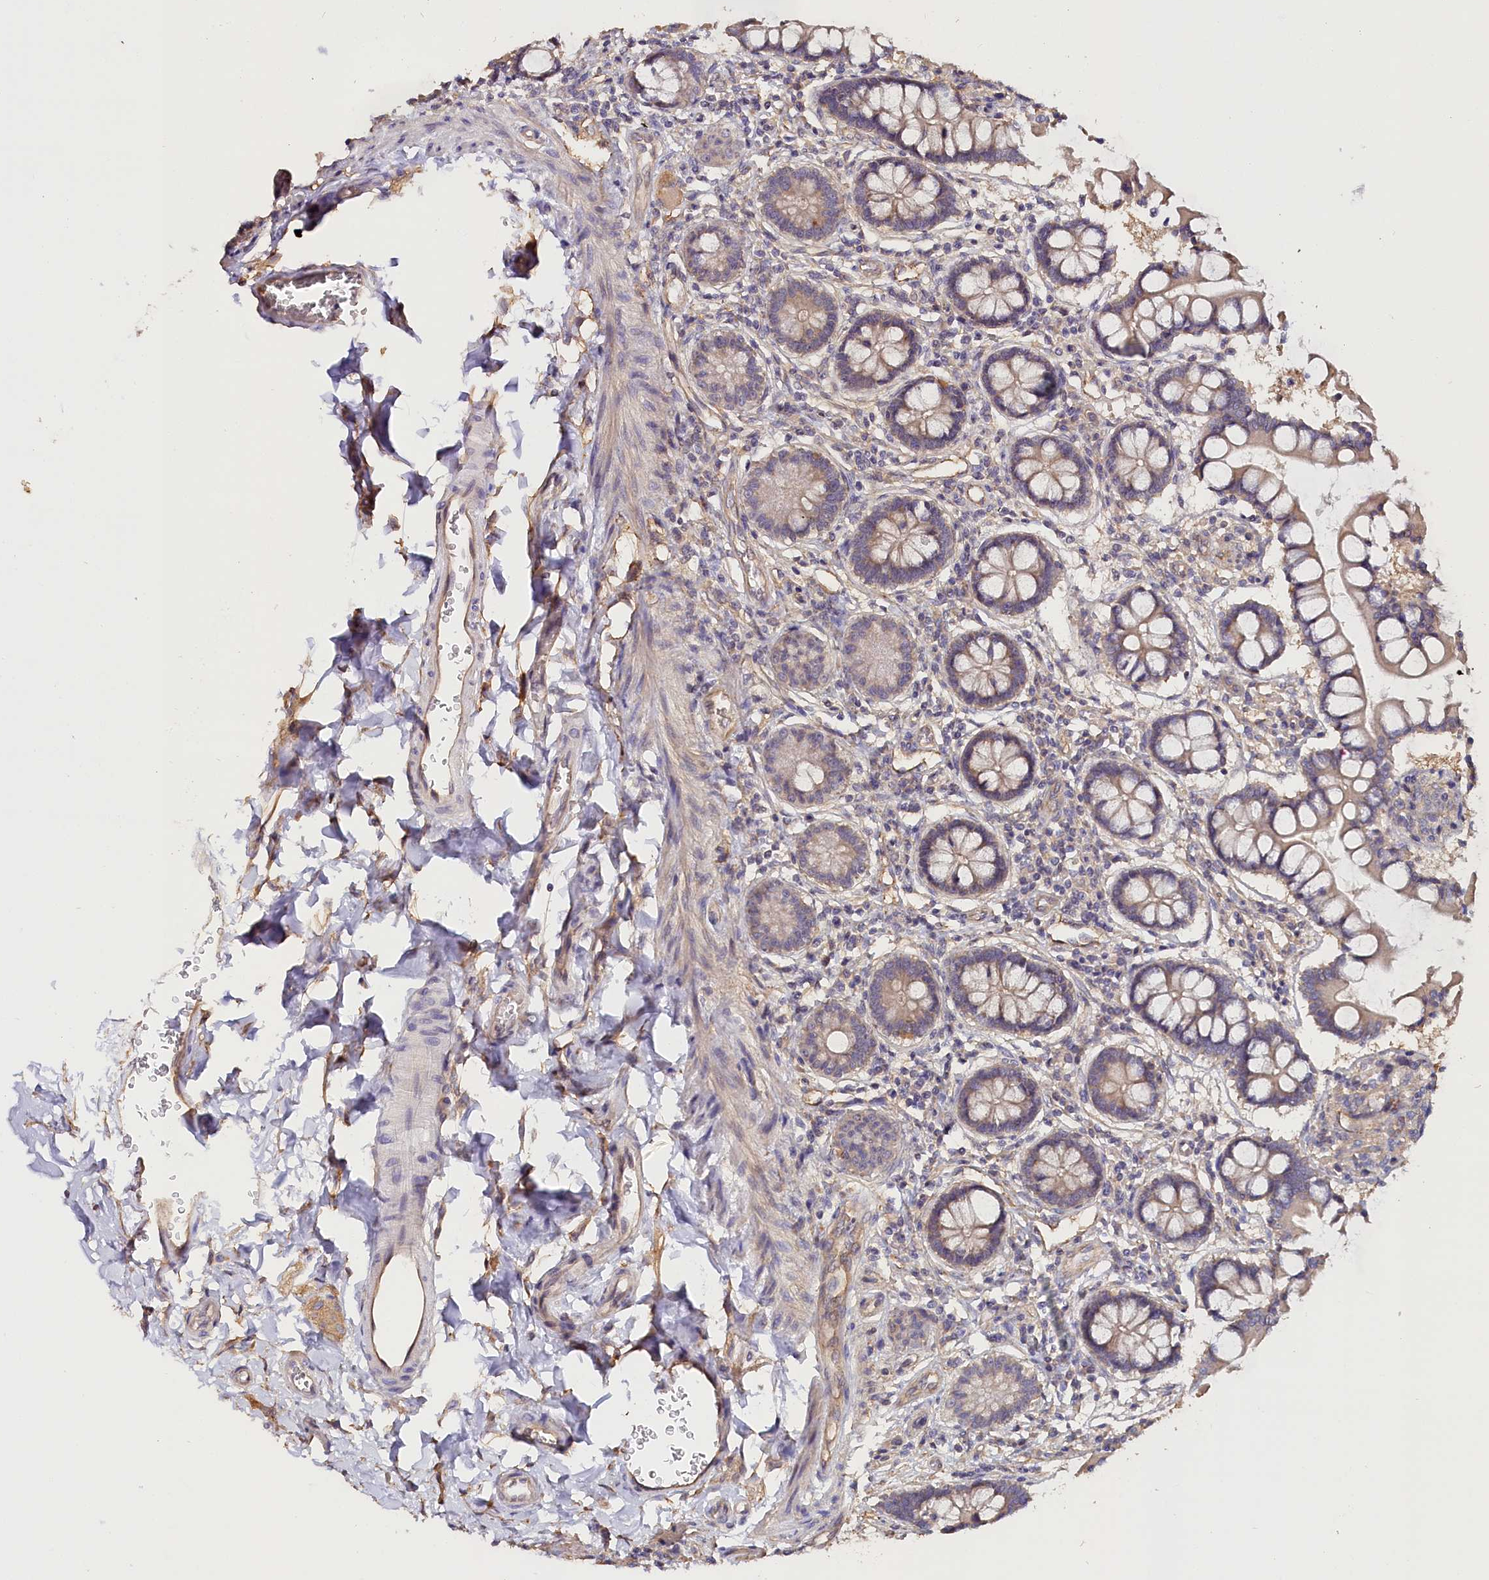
{"staining": {"intensity": "moderate", "quantity": ">75%", "location": "cytoplasmic/membranous"}, "tissue": "small intestine", "cell_type": "Glandular cells", "image_type": "normal", "snomed": [{"axis": "morphology", "description": "Normal tissue, NOS"}, {"axis": "topography", "description": "Small intestine"}], "caption": "Approximately >75% of glandular cells in normal human small intestine exhibit moderate cytoplasmic/membranous protein expression as visualized by brown immunohistochemical staining.", "gene": "KATNB1", "patient": {"sex": "male", "age": 52}}